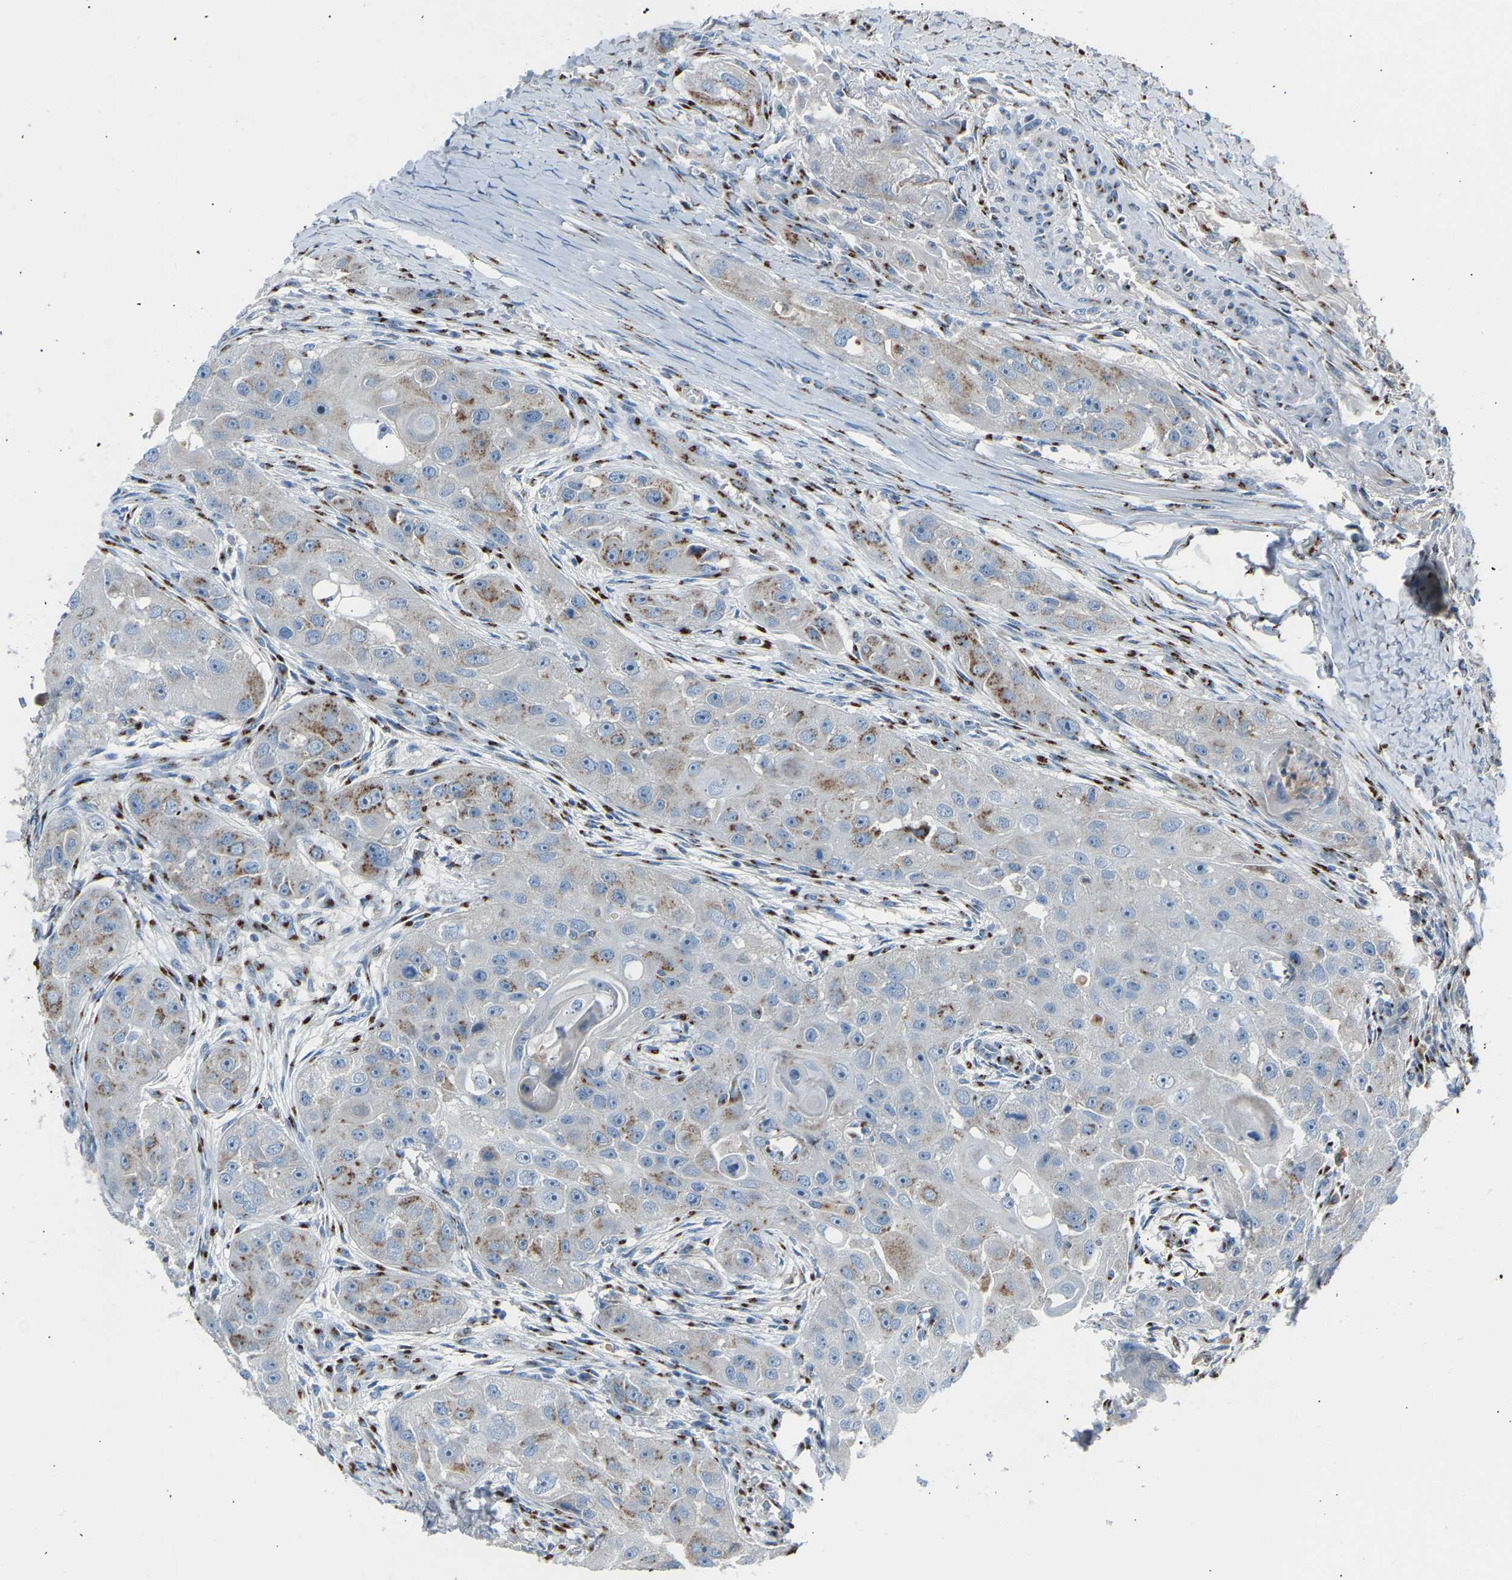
{"staining": {"intensity": "moderate", "quantity": "<25%", "location": "cytoplasmic/membranous"}, "tissue": "head and neck cancer", "cell_type": "Tumor cells", "image_type": "cancer", "snomed": [{"axis": "morphology", "description": "Normal tissue, NOS"}, {"axis": "morphology", "description": "Squamous cell carcinoma, NOS"}, {"axis": "topography", "description": "Skeletal muscle"}, {"axis": "topography", "description": "Head-Neck"}], "caption": "Tumor cells demonstrate low levels of moderate cytoplasmic/membranous staining in about <25% of cells in human head and neck cancer (squamous cell carcinoma). (Stains: DAB (3,3'-diaminobenzidine) in brown, nuclei in blue, Microscopy: brightfield microscopy at high magnification).", "gene": "CYREN", "patient": {"sex": "male", "age": 51}}